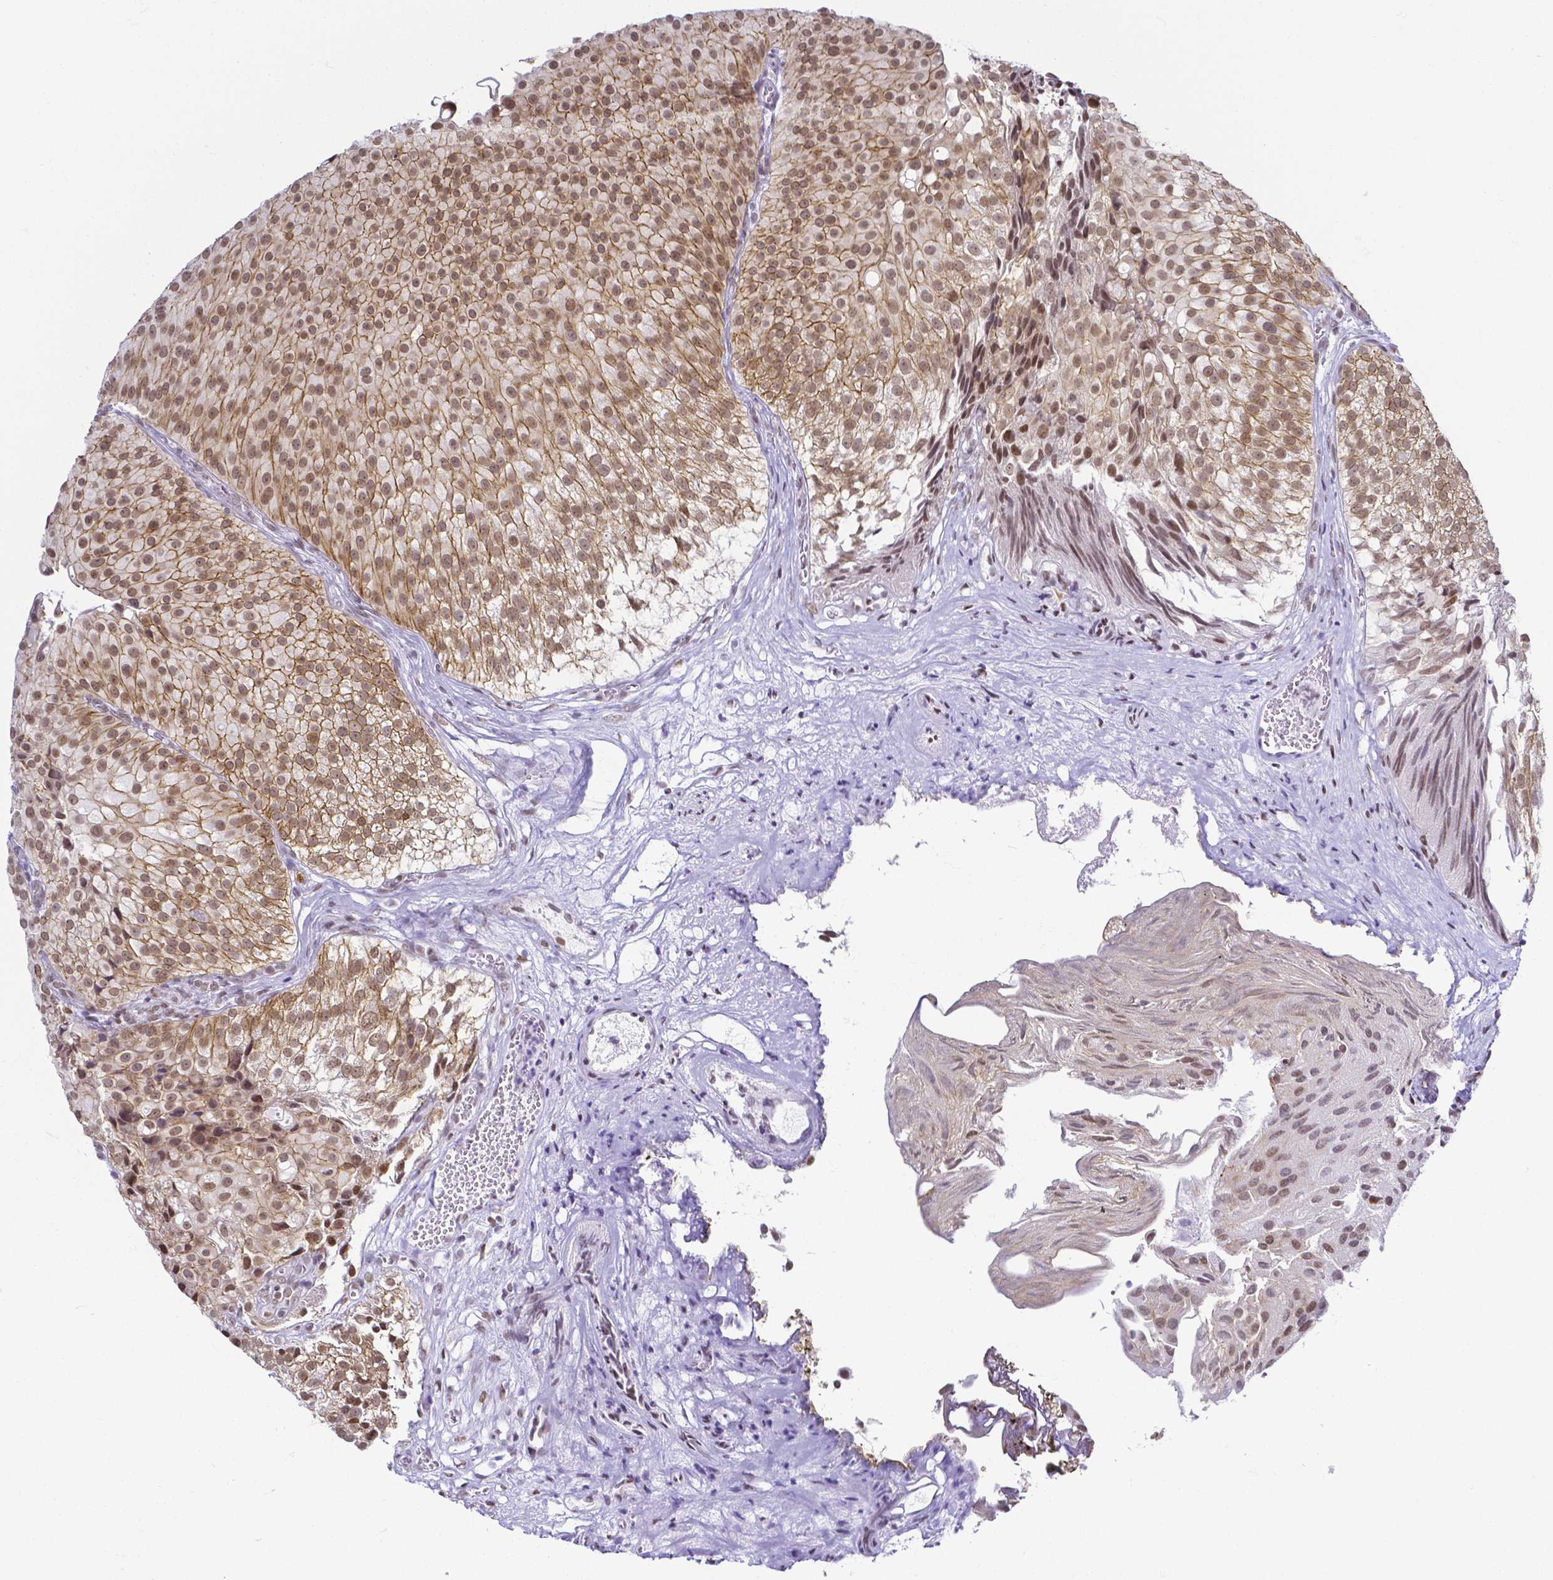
{"staining": {"intensity": "moderate", "quantity": ">75%", "location": "cytoplasmic/membranous,nuclear"}, "tissue": "urothelial cancer", "cell_type": "Tumor cells", "image_type": "cancer", "snomed": [{"axis": "morphology", "description": "Urothelial carcinoma, Low grade"}, {"axis": "topography", "description": "Urinary bladder"}], "caption": "The photomicrograph reveals immunohistochemical staining of low-grade urothelial carcinoma. There is moderate cytoplasmic/membranous and nuclear staining is appreciated in about >75% of tumor cells.", "gene": "FAM83G", "patient": {"sex": "male", "age": 80}}